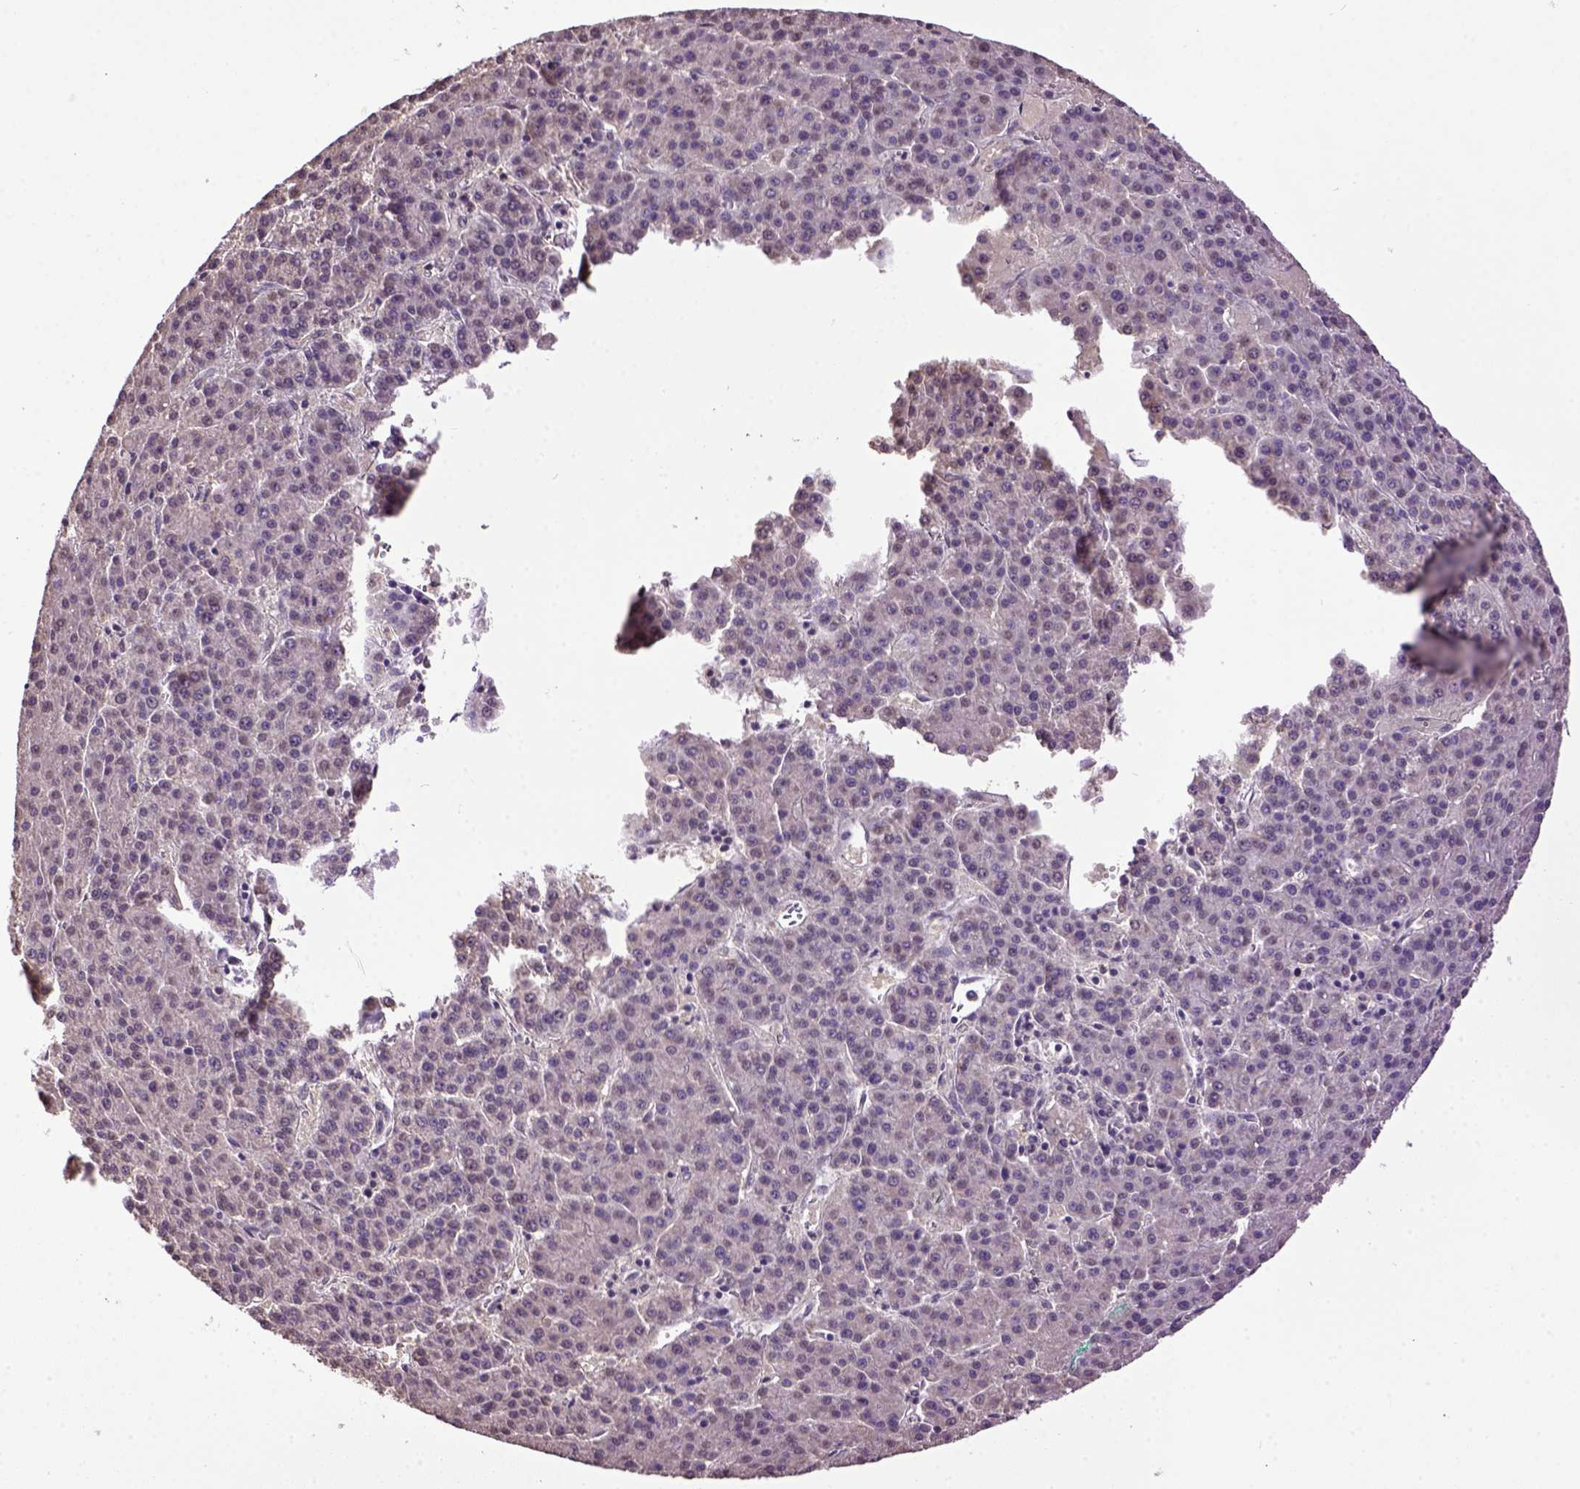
{"staining": {"intensity": "weak", "quantity": "<25%", "location": "cytoplasmic/membranous"}, "tissue": "liver cancer", "cell_type": "Tumor cells", "image_type": "cancer", "snomed": [{"axis": "morphology", "description": "Carcinoma, Hepatocellular, NOS"}, {"axis": "topography", "description": "Liver"}], "caption": "This is an immunohistochemistry (IHC) photomicrograph of human liver hepatocellular carcinoma. There is no expression in tumor cells.", "gene": "WDR17", "patient": {"sex": "female", "age": 58}}